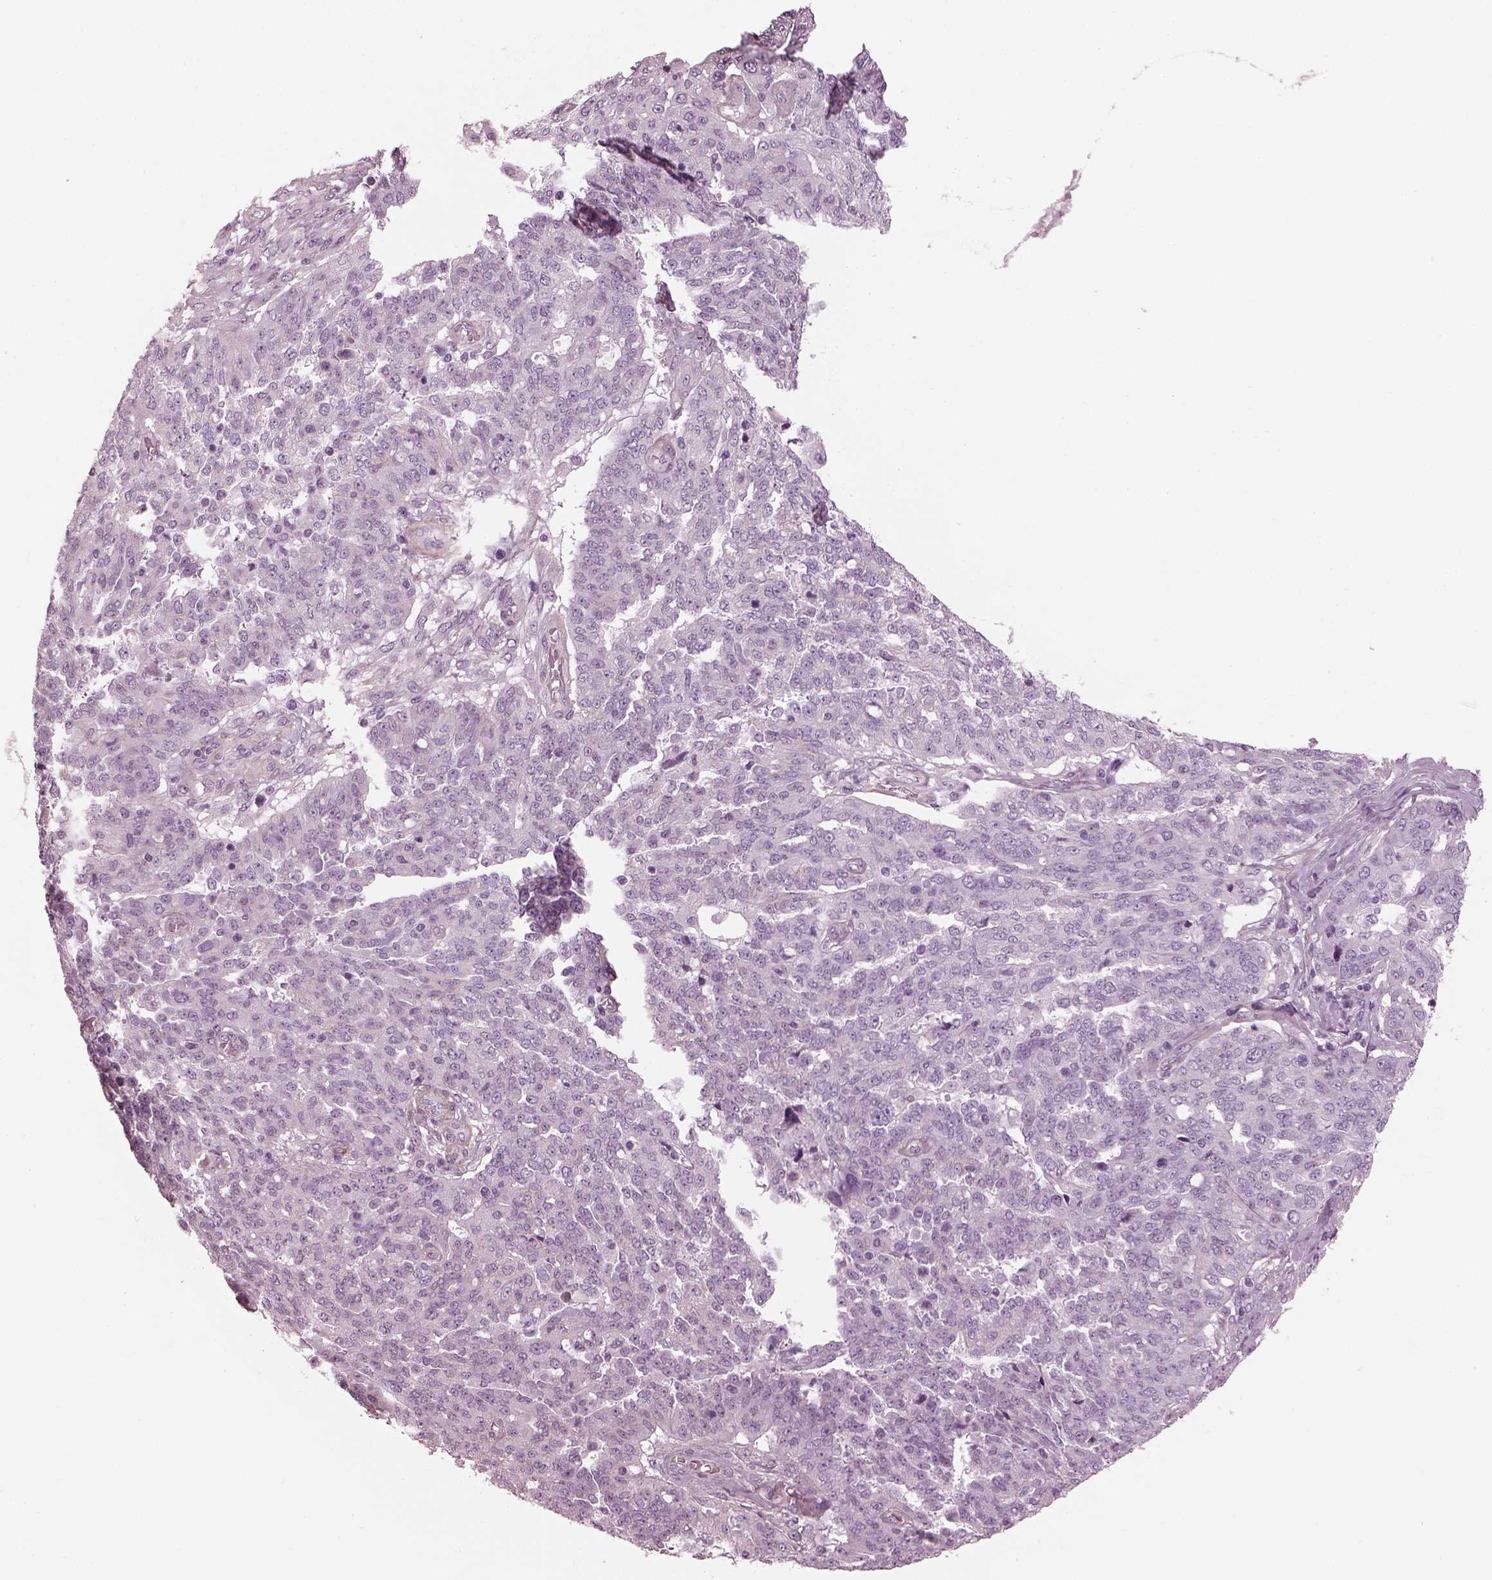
{"staining": {"intensity": "negative", "quantity": "none", "location": "none"}, "tissue": "ovarian cancer", "cell_type": "Tumor cells", "image_type": "cancer", "snomed": [{"axis": "morphology", "description": "Cystadenocarcinoma, serous, NOS"}, {"axis": "topography", "description": "Ovary"}], "caption": "A high-resolution histopathology image shows IHC staining of ovarian cancer, which reveals no significant staining in tumor cells. (DAB (3,3'-diaminobenzidine) immunohistochemistry, high magnification).", "gene": "BFSP1", "patient": {"sex": "female", "age": 67}}